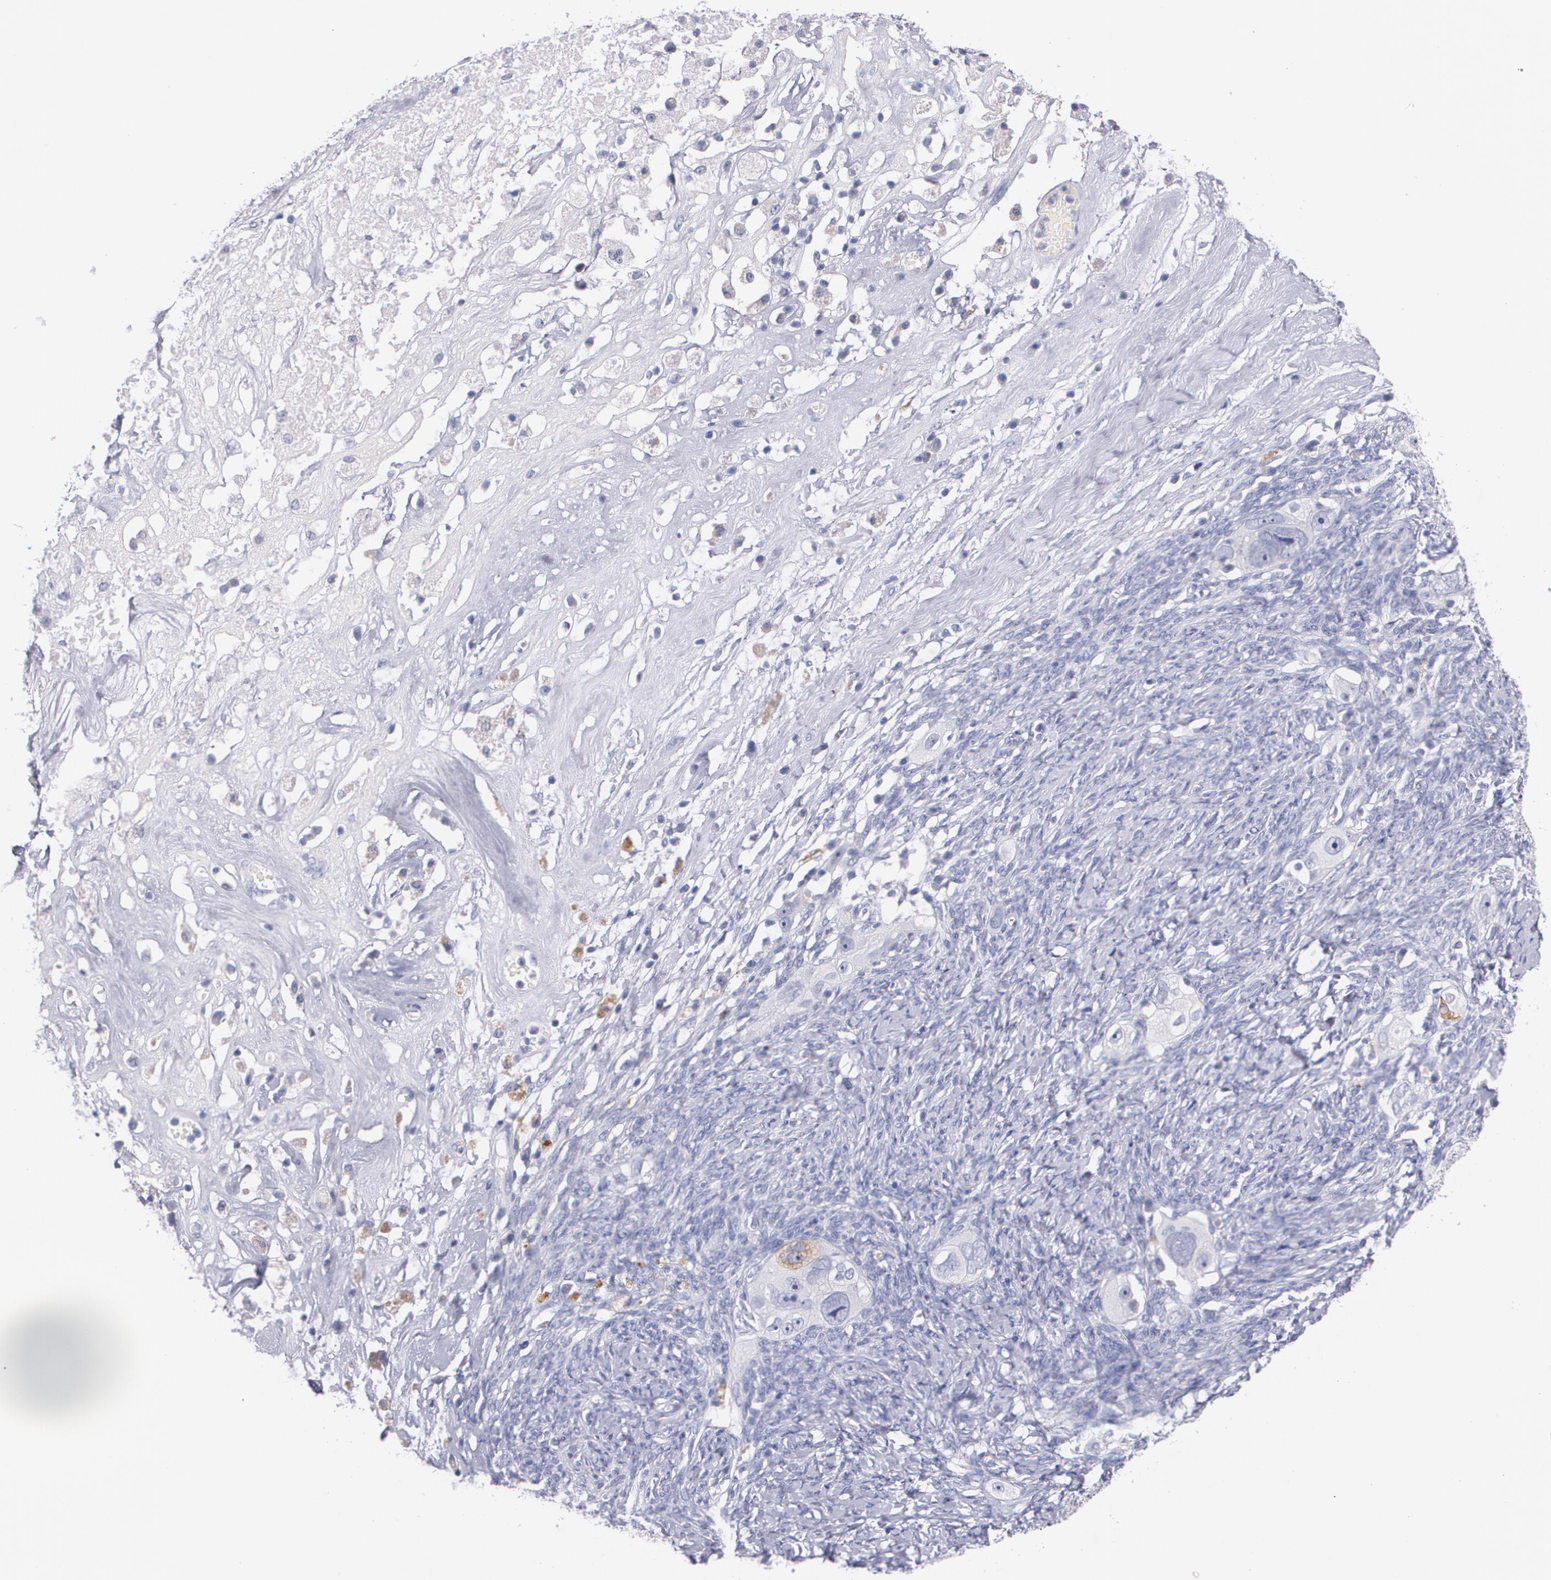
{"staining": {"intensity": "weak", "quantity": "<25%", "location": "cytoplasmic/membranous"}, "tissue": "ovarian cancer", "cell_type": "Tumor cells", "image_type": "cancer", "snomed": [{"axis": "morphology", "description": "Normal tissue, NOS"}, {"axis": "morphology", "description": "Cystadenocarcinoma, serous, NOS"}, {"axis": "topography", "description": "Ovary"}], "caption": "High magnification brightfield microscopy of ovarian cancer stained with DAB (brown) and counterstained with hematoxylin (blue): tumor cells show no significant staining. (Brightfield microscopy of DAB immunohistochemistry (IHC) at high magnification).", "gene": "HMMR", "patient": {"sex": "female", "age": 62}}